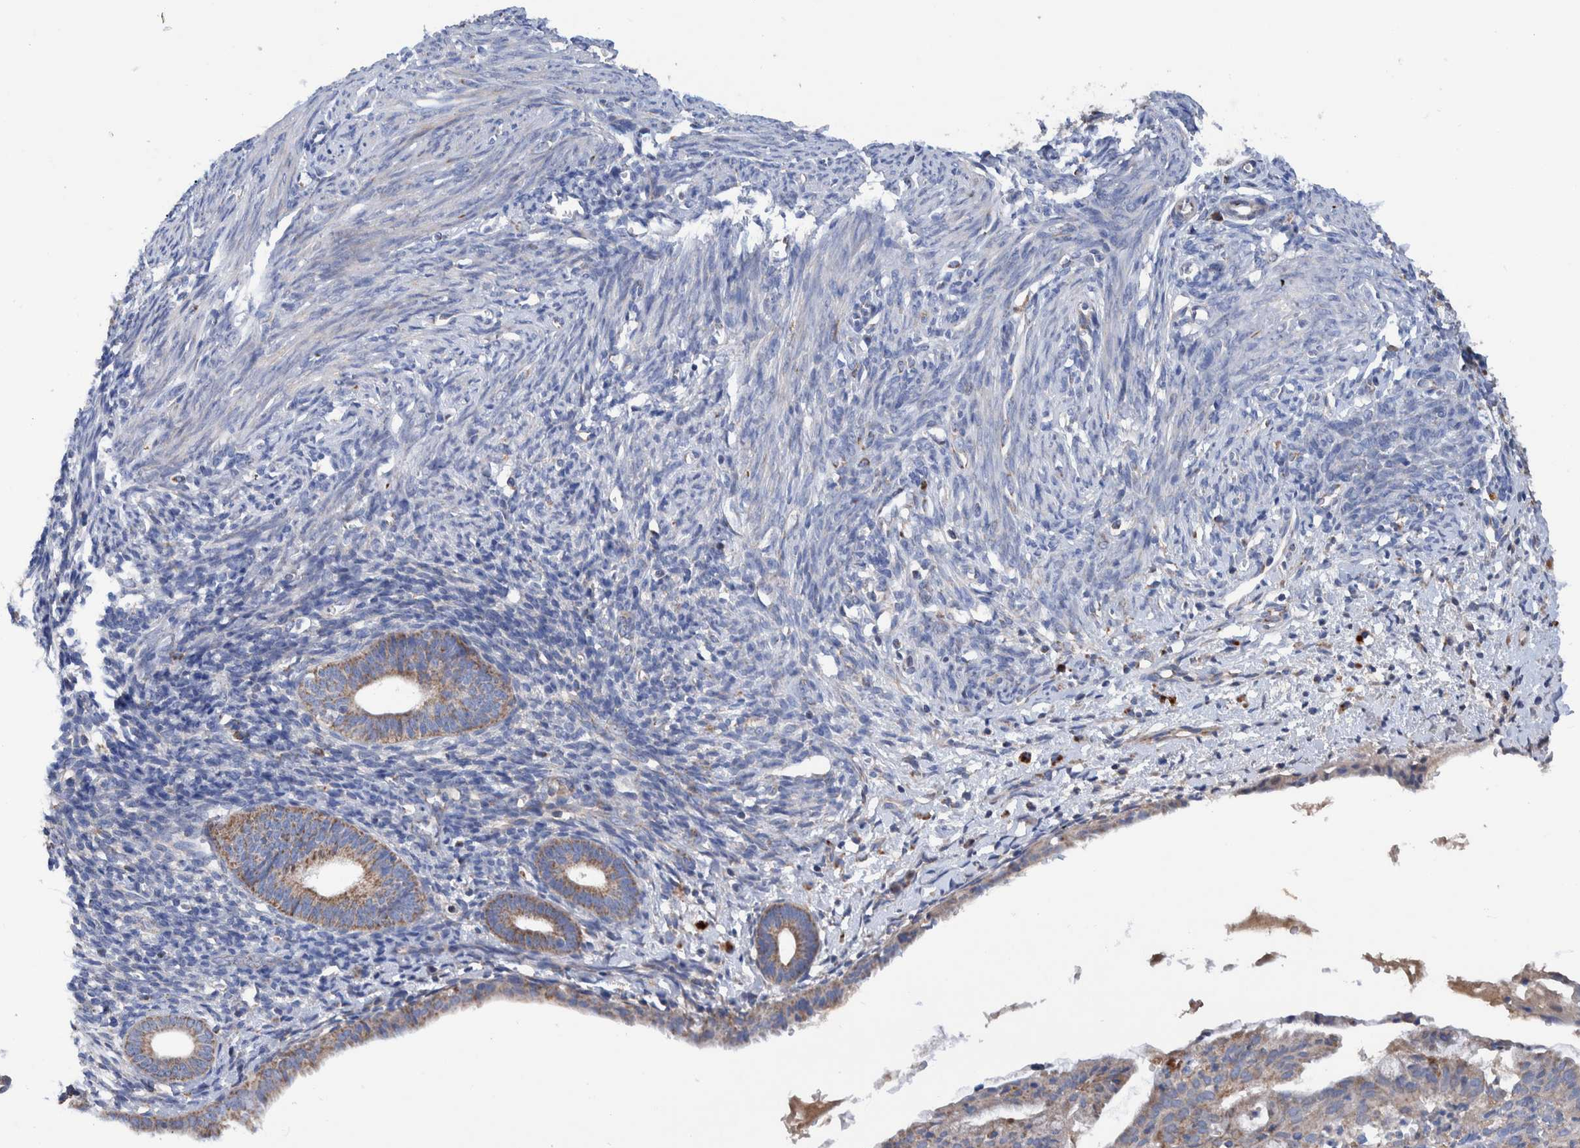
{"staining": {"intensity": "negative", "quantity": "none", "location": "none"}, "tissue": "endometrium", "cell_type": "Cells in endometrial stroma", "image_type": "normal", "snomed": [{"axis": "morphology", "description": "Normal tissue, NOS"}, {"axis": "morphology", "description": "Adenocarcinoma, NOS"}, {"axis": "topography", "description": "Endometrium"}], "caption": "Human endometrium stained for a protein using immunohistochemistry reveals no expression in cells in endometrial stroma.", "gene": "DECR1", "patient": {"sex": "female", "age": 57}}